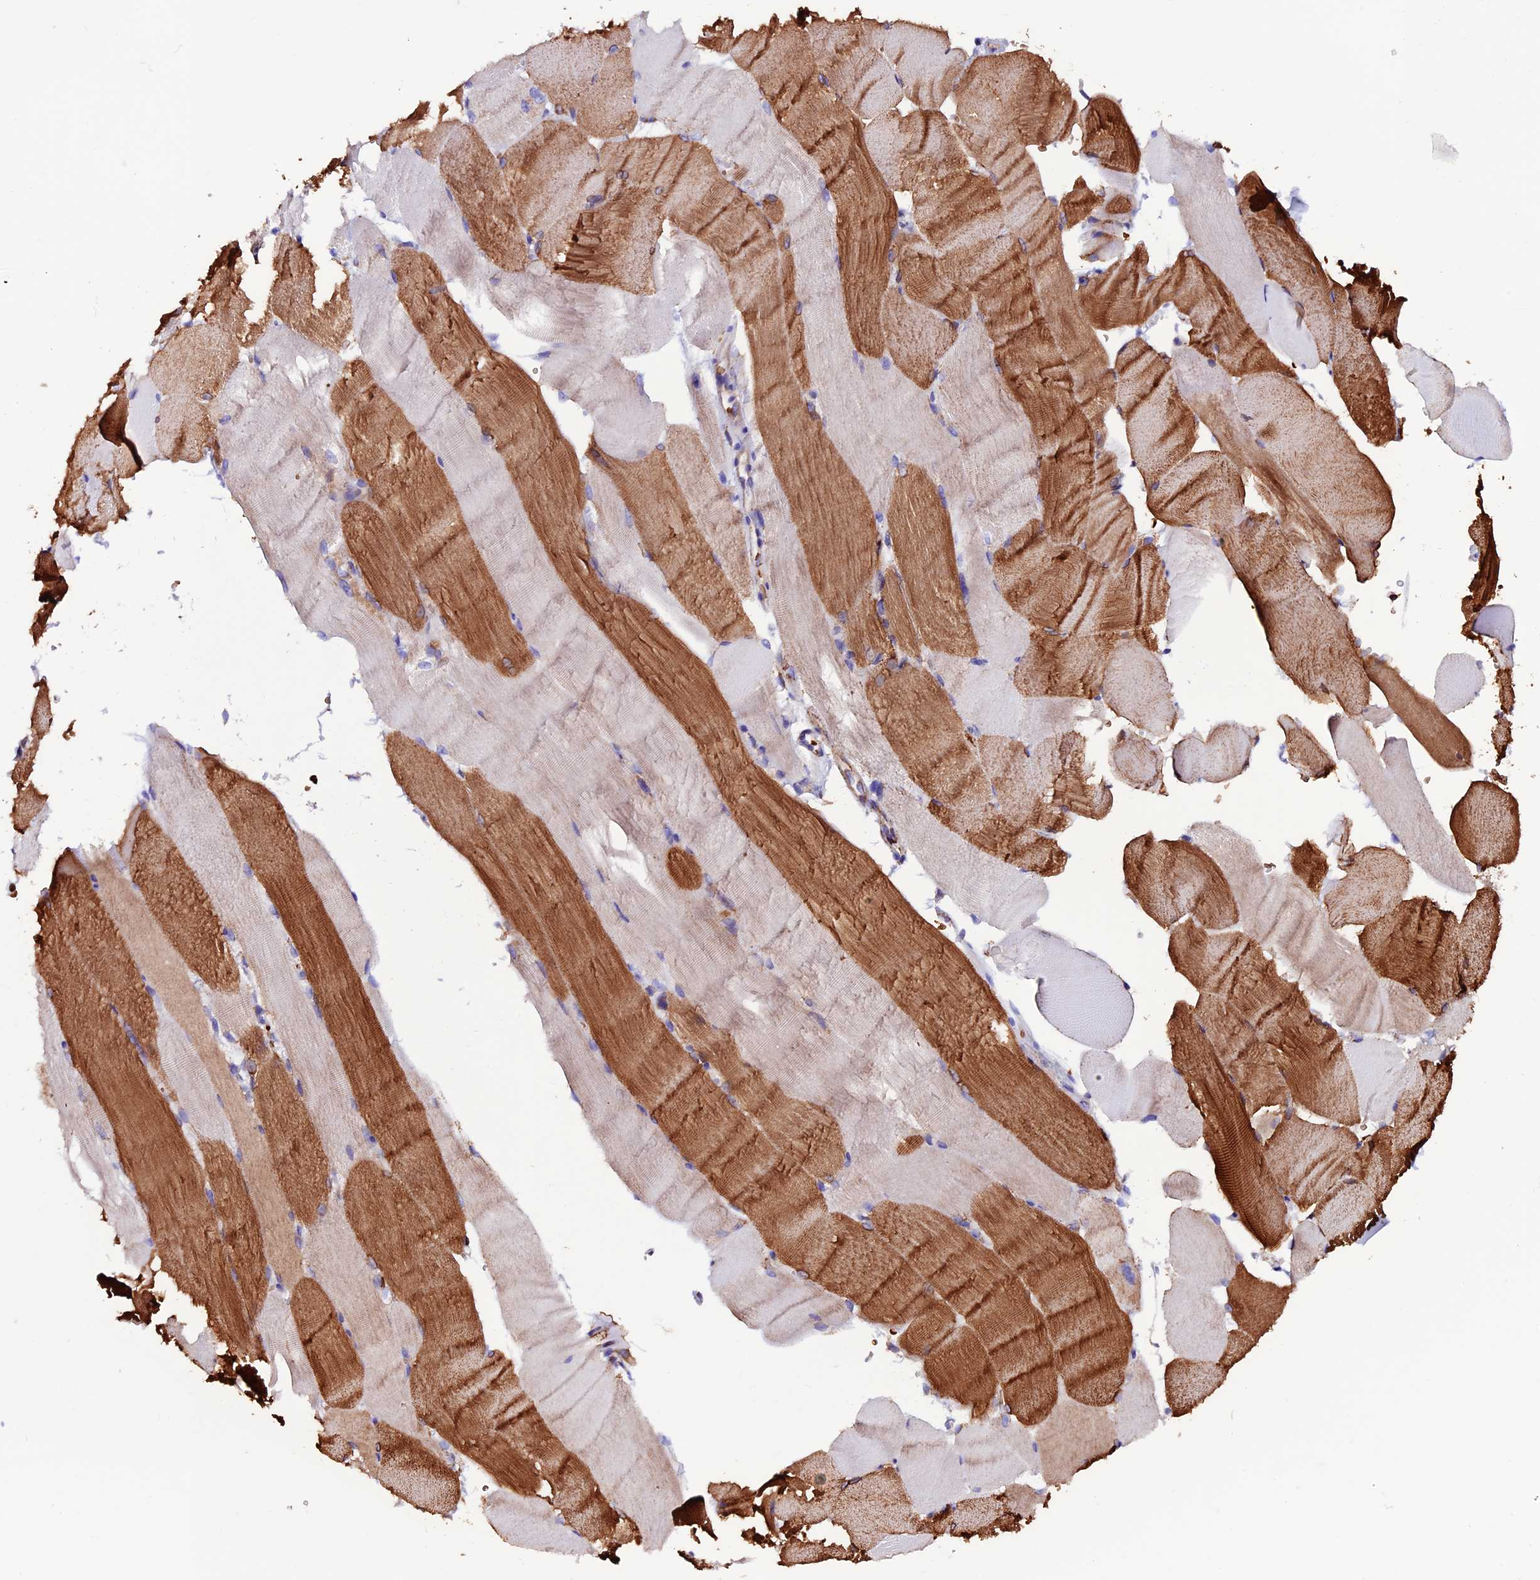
{"staining": {"intensity": "strong", "quantity": "25%-75%", "location": "cytoplasmic/membranous"}, "tissue": "skeletal muscle", "cell_type": "Myocytes", "image_type": "normal", "snomed": [{"axis": "morphology", "description": "Normal tissue, NOS"}, {"axis": "topography", "description": "Skeletal muscle"}, {"axis": "topography", "description": "Parathyroid gland"}], "caption": "A high-resolution photomicrograph shows IHC staining of unremarkable skeletal muscle, which demonstrates strong cytoplasmic/membranous positivity in about 25%-75% of myocytes.", "gene": "CX3CL1", "patient": {"sex": "female", "age": 37}}